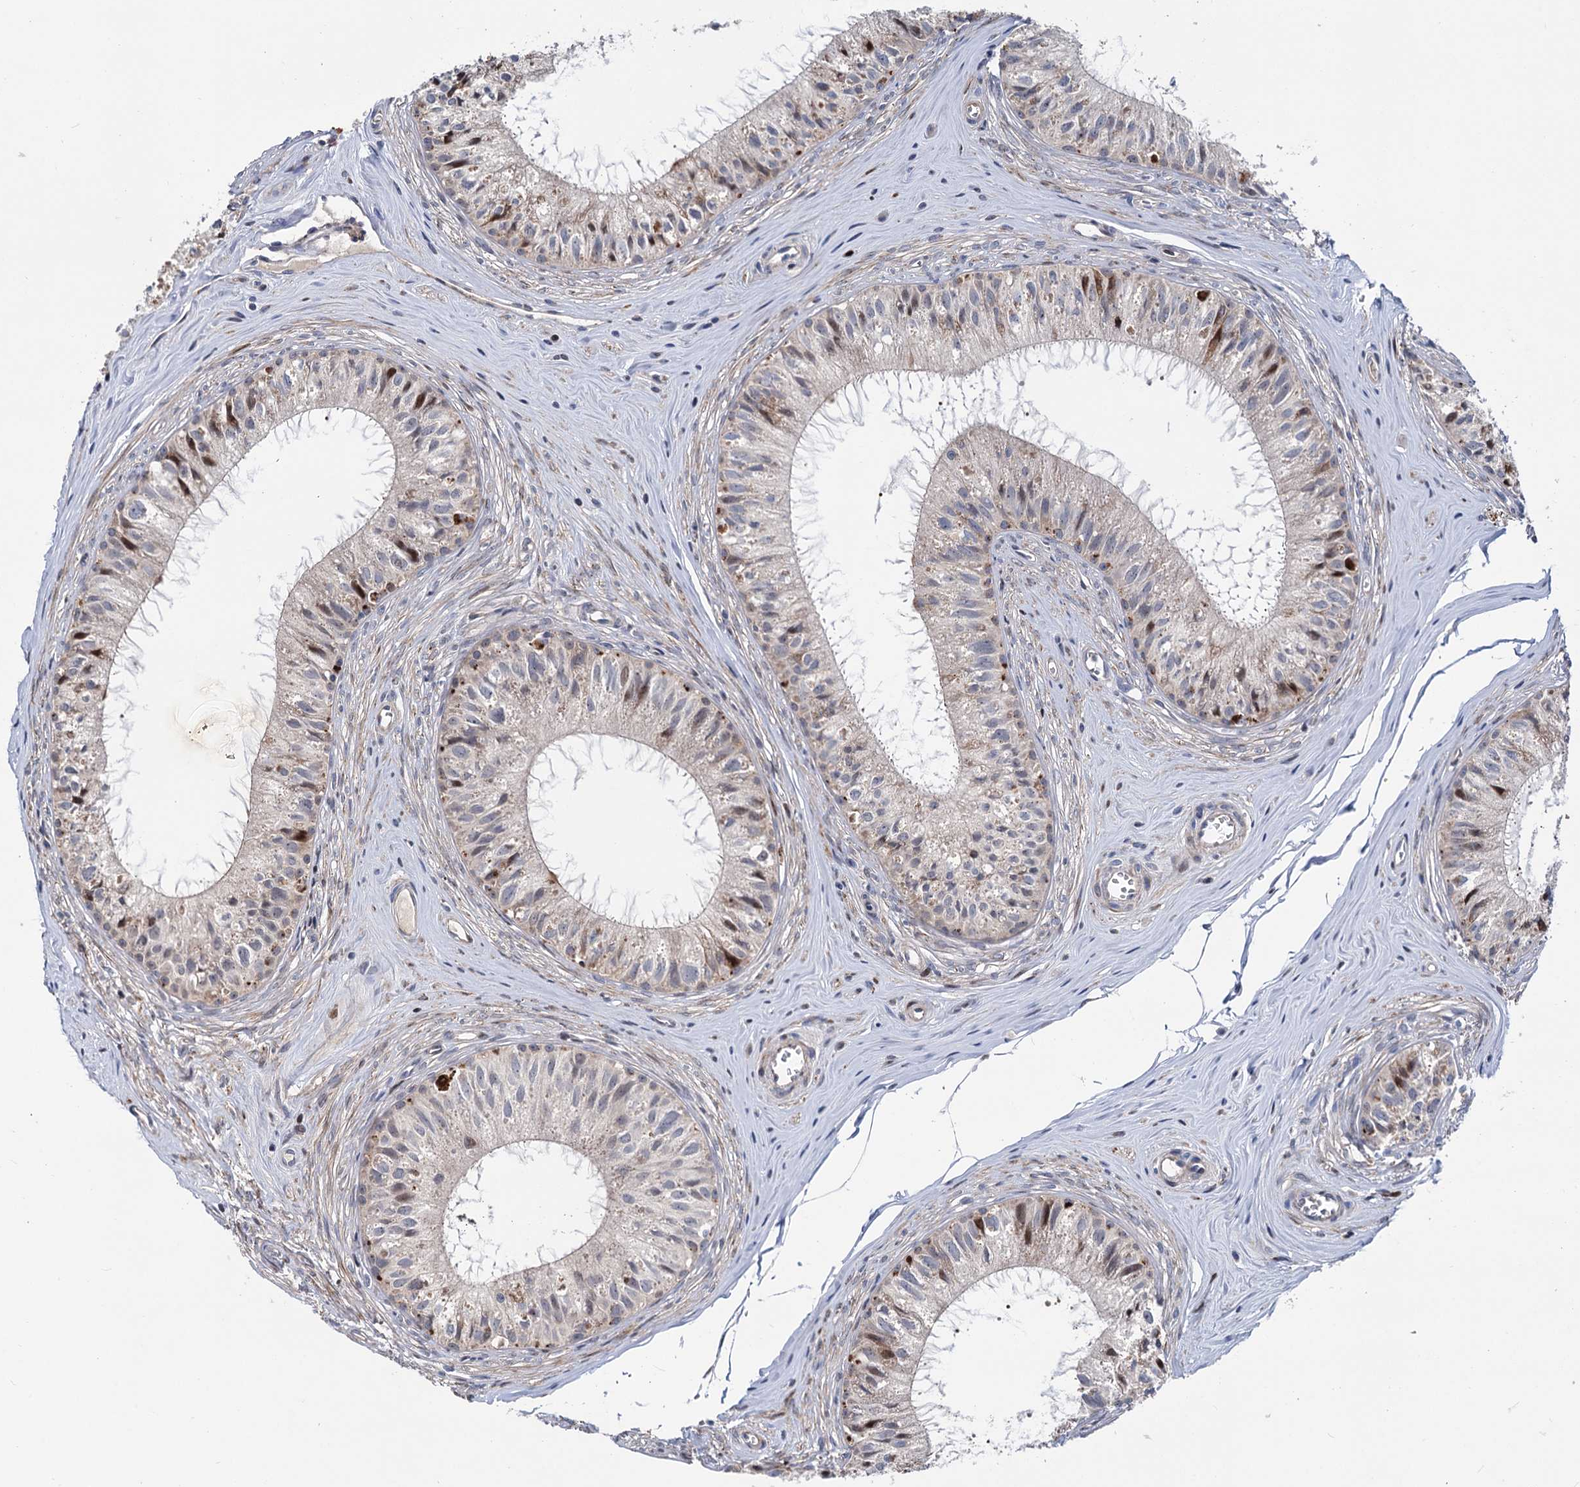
{"staining": {"intensity": "moderate", "quantity": "<25%", "location": "cytoplasmic/membranous,nuclear"}, "tissue": "epididymis", "cell_type": "Glandular cells", "image_type": "normal", "snomed": [{"axis": "morphology", "description": "Normal tissue, NOS"}, {"axis": "topography", "description": "Epididymis"}], "caption": "This is a micrograph of immunohistochemistry staining of benign epididymis, which shows moderate staining in the cytoplasmic/membranous,nuclear of glandular cells.", "gene": "UBR1", "patient": {"sex": "male", "age": 36}}